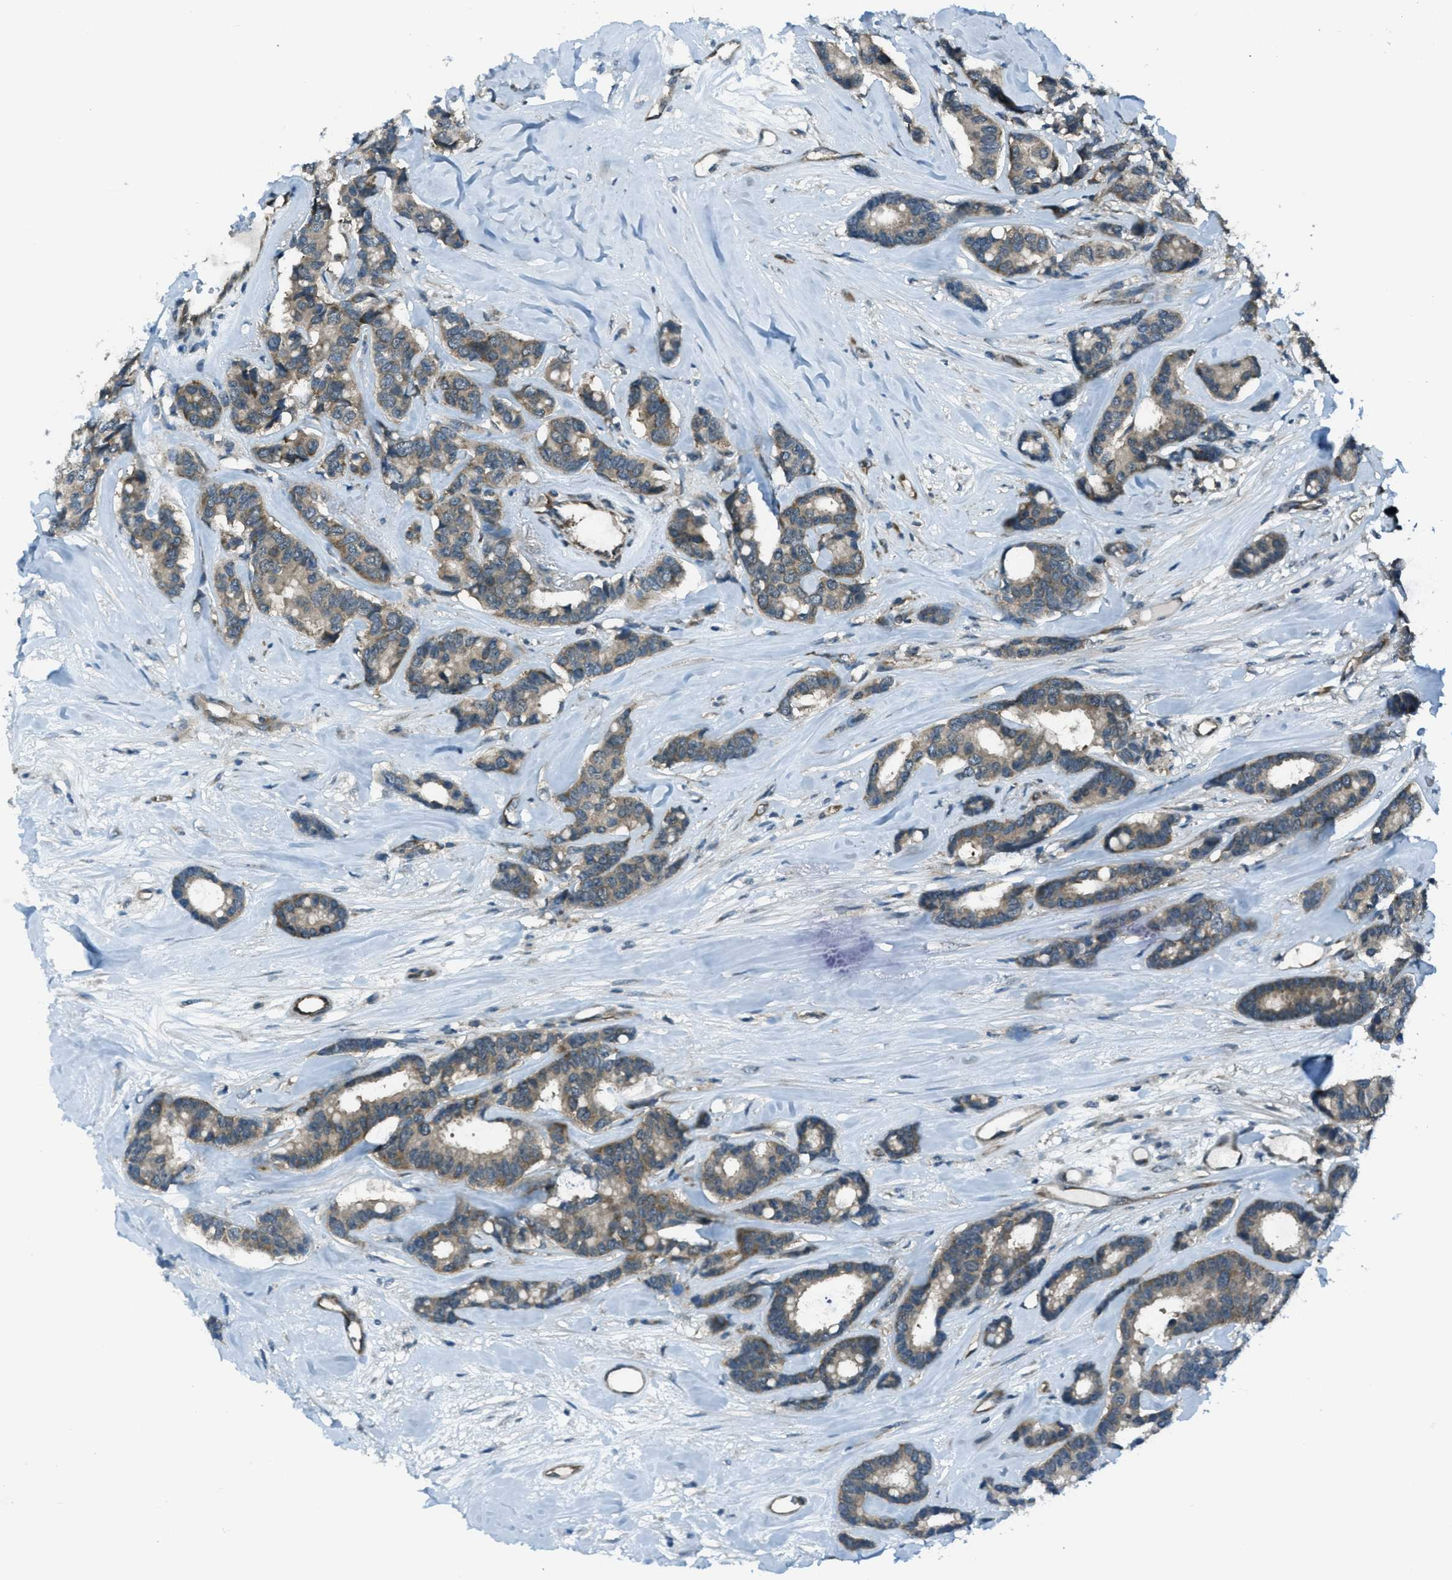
{"staining": {"intensity": "weak", "quantity": ">75%", "location": "cytoplasmic/membranous"}, "tissue": "breast cancer", "cell_type": "Tumor cells", "image_type": "cancer", "snomed": [{"axis": "morphology", "description": "Duct carcinoma"}, {"axis": "topography", "description": "Breast"}], "caption": "Immunohistochemistry photomicrograph of neoplastic tissue: human breast cancer (invasive ductal carcinoma) stained using IHC exhibits low levels of weak protein expression localized specifically in the cytoplasmic/membranous of tumor cells, appearing as a cytoplasmic/membranous brown color.", "gene": "ASAP2", "patient": {"sex": "female", "age": 87}}